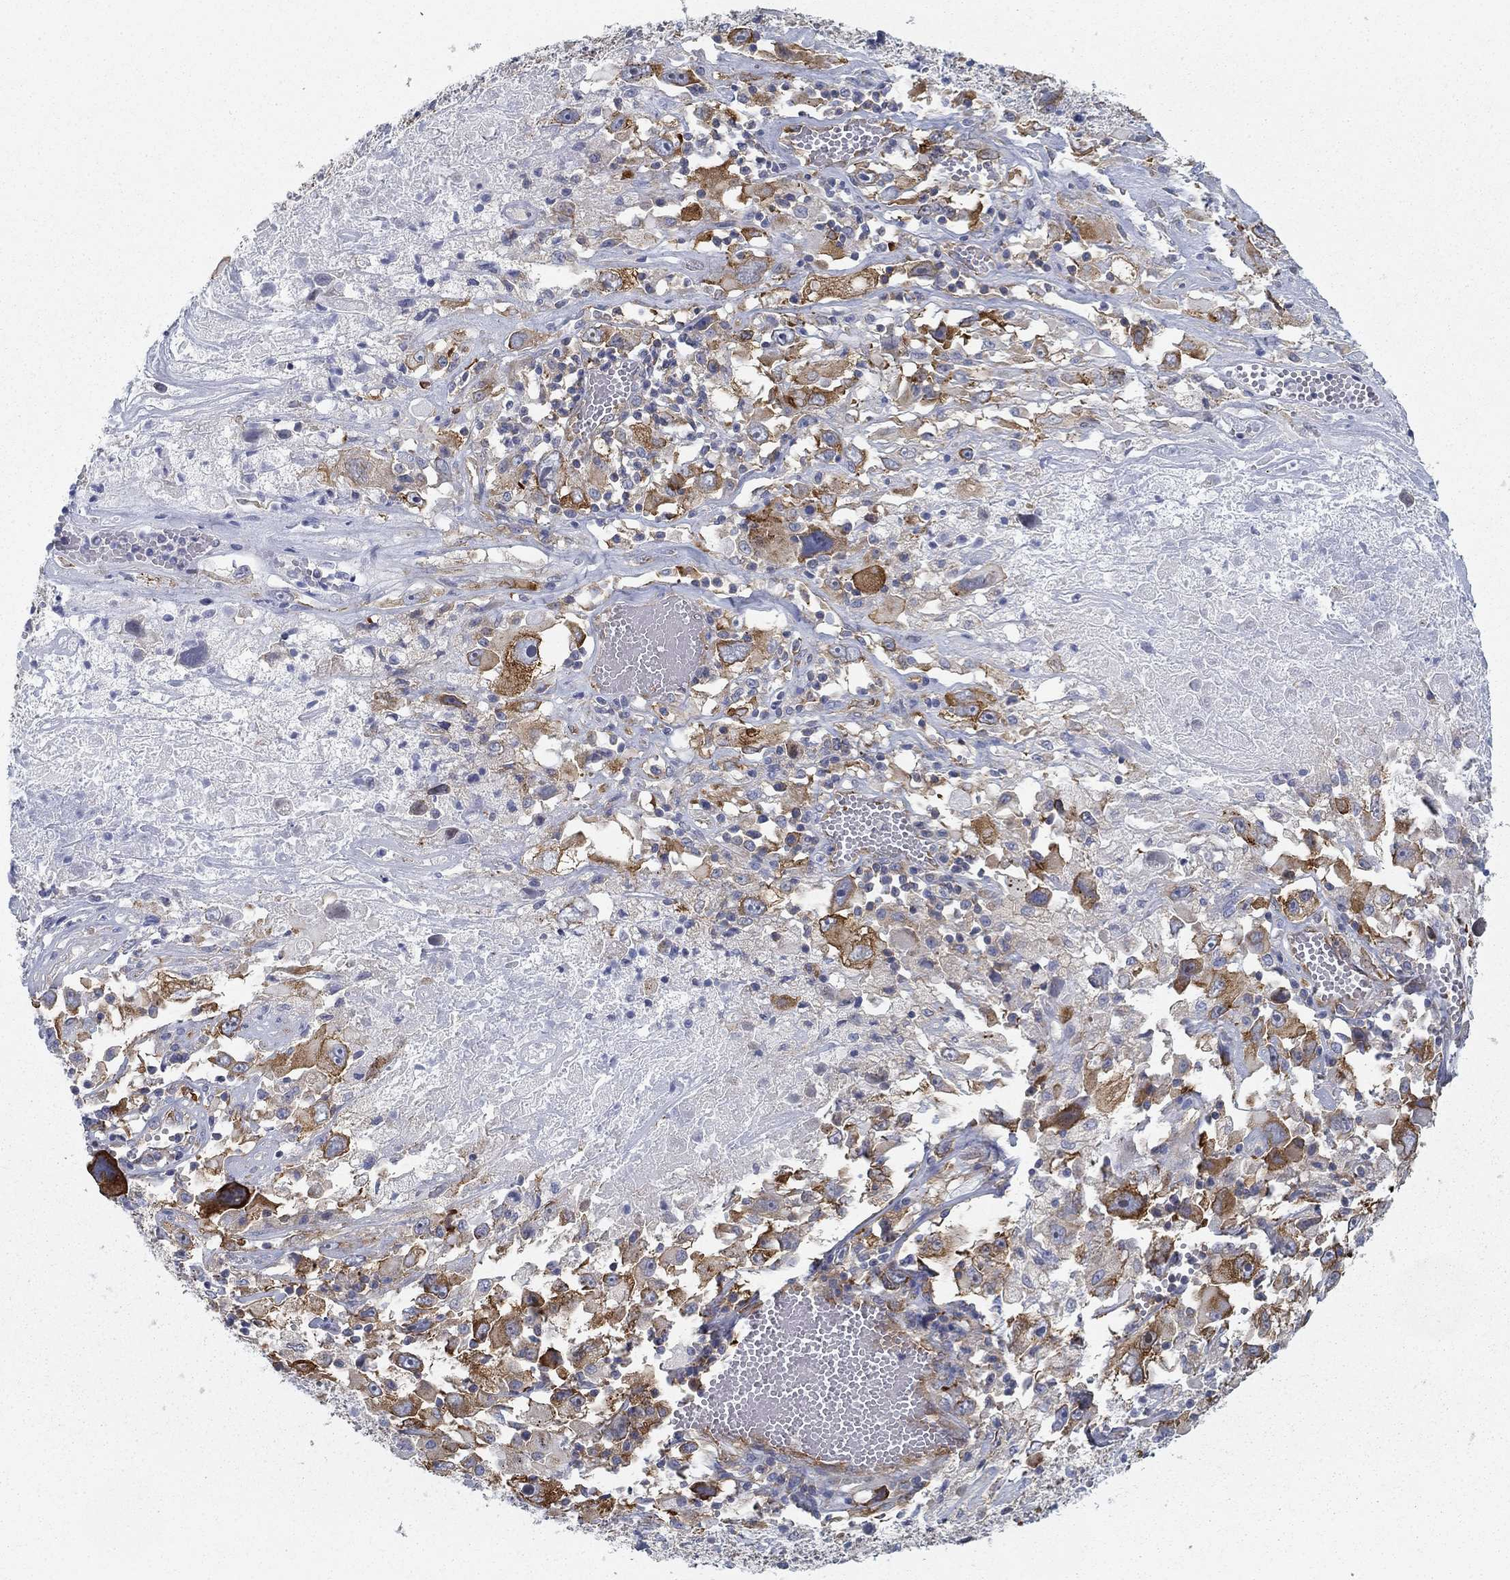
{"staining": {"intensity": "moderate", "quantity": ">75%", "location": "cytoplasmic/membranous"}, "tissue": "melanoma", "cell_type": "Tumor cells", "image_type": "cancer", "snomed": [{"axis": "morphology", "description": "Malignant melanoma, Metastatic site"}, {"axis": "topography", "description": "Soft tissue"}], "caption": "IHC image of neoplastic tissue: malignant melanoma (metastatic site) stained using immunohistochemistry (IHC) exhibits medium levels of moderate protein expression localized specifically in the cytoplasmic/membranous of tumor cells, appearing as a cytoplasmic/membranous brown color.", "gene": "FXR1", "patient": {"sex": "male", "age": 50}}